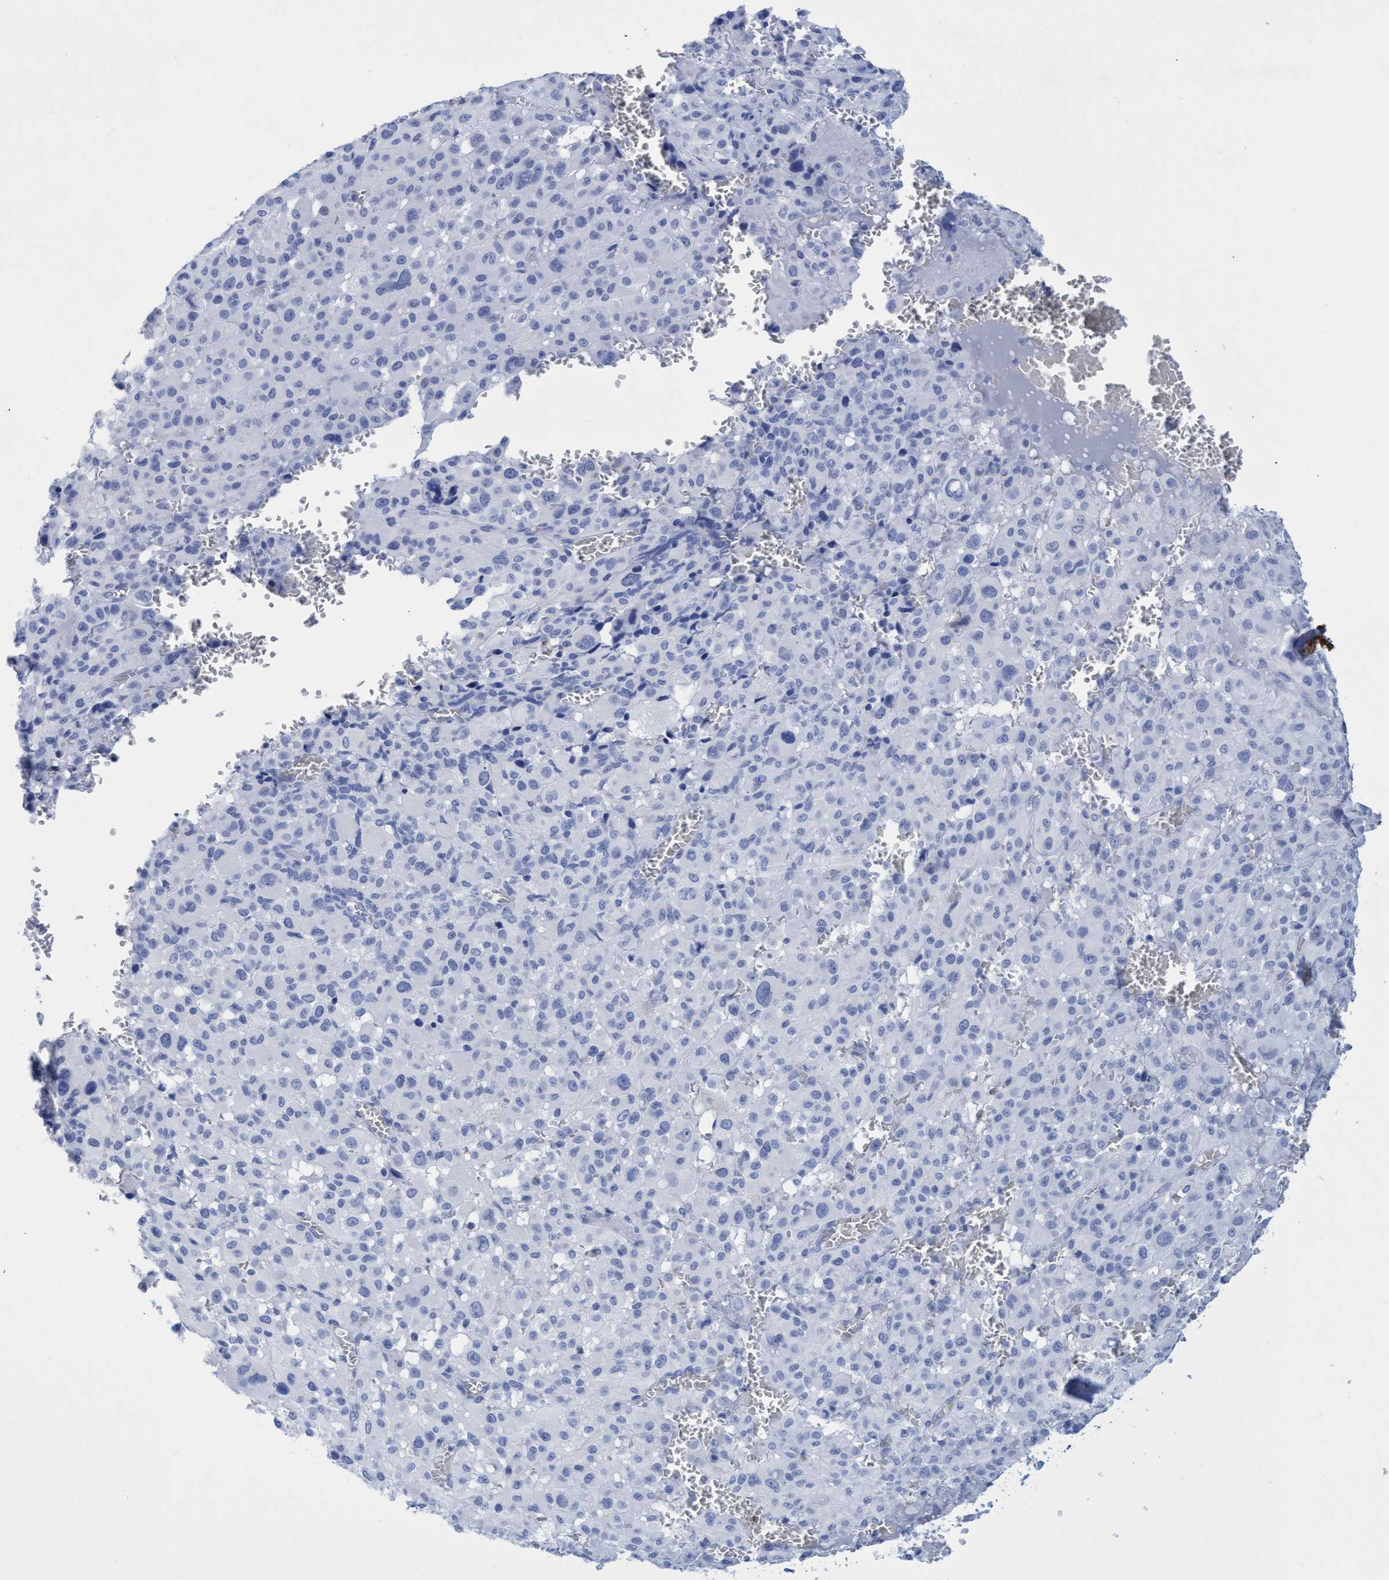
{"staining": {"intensity": "negative", "quantity": "none", "location": "none"}, "tissue": "melanoma", "cell_type": "Tumor cells", "image_type": "cancer", "snomed": [{"axis": "morphology", "description": "Malignant melanoma, Metastatic site"}, {"axis": "topography", "description": "Skin"}], "caption": "This is an immunohistochemistry histopathology image of human melanoma. There is no positivity in tumor cells.", "gene": "INSL6", "patient": {"sex": "female", "age": 74}}